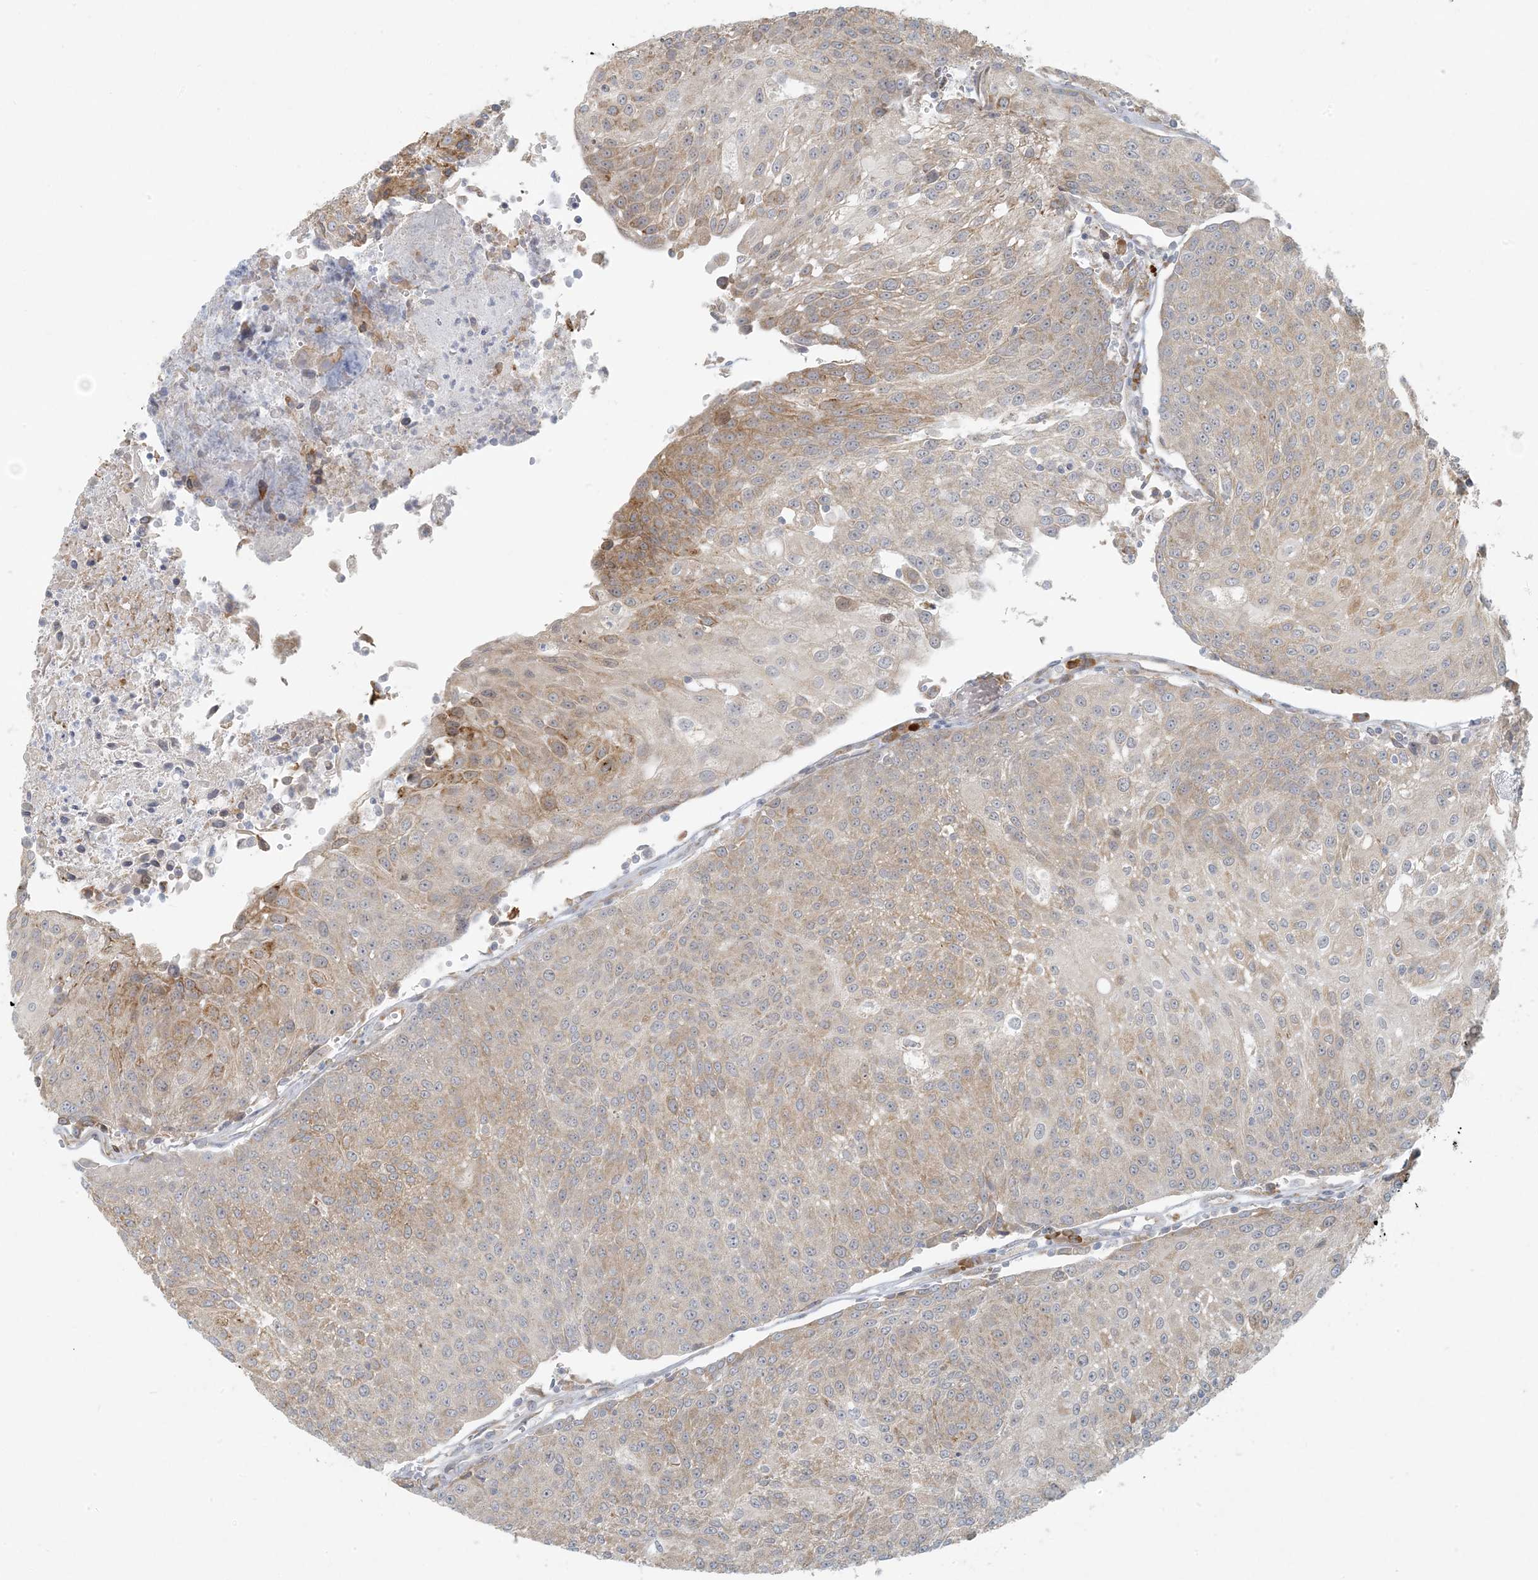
{"staining": {"intensity": "weak", "quantity": "25%-75%", "location": "cytoplasmic/membranous"}, "tissue": "urothelial cancer", "cell_type": "Tumor cells", "image_type": "cancer", "snomed": [{"axis": "morphology", "description": "Urothelial carcinoma, High grade"}, {"axis": "topography", "description": "Urinary bladder"}], "caption": "There is low levels of weak cytoplasmic/membranous staining in tumor cells of urothelial cancer, as demonstrated by immunohistochemical staining (brown color).", "gene": "HACL1", "patient": {"sex": "female", "age": 85}}